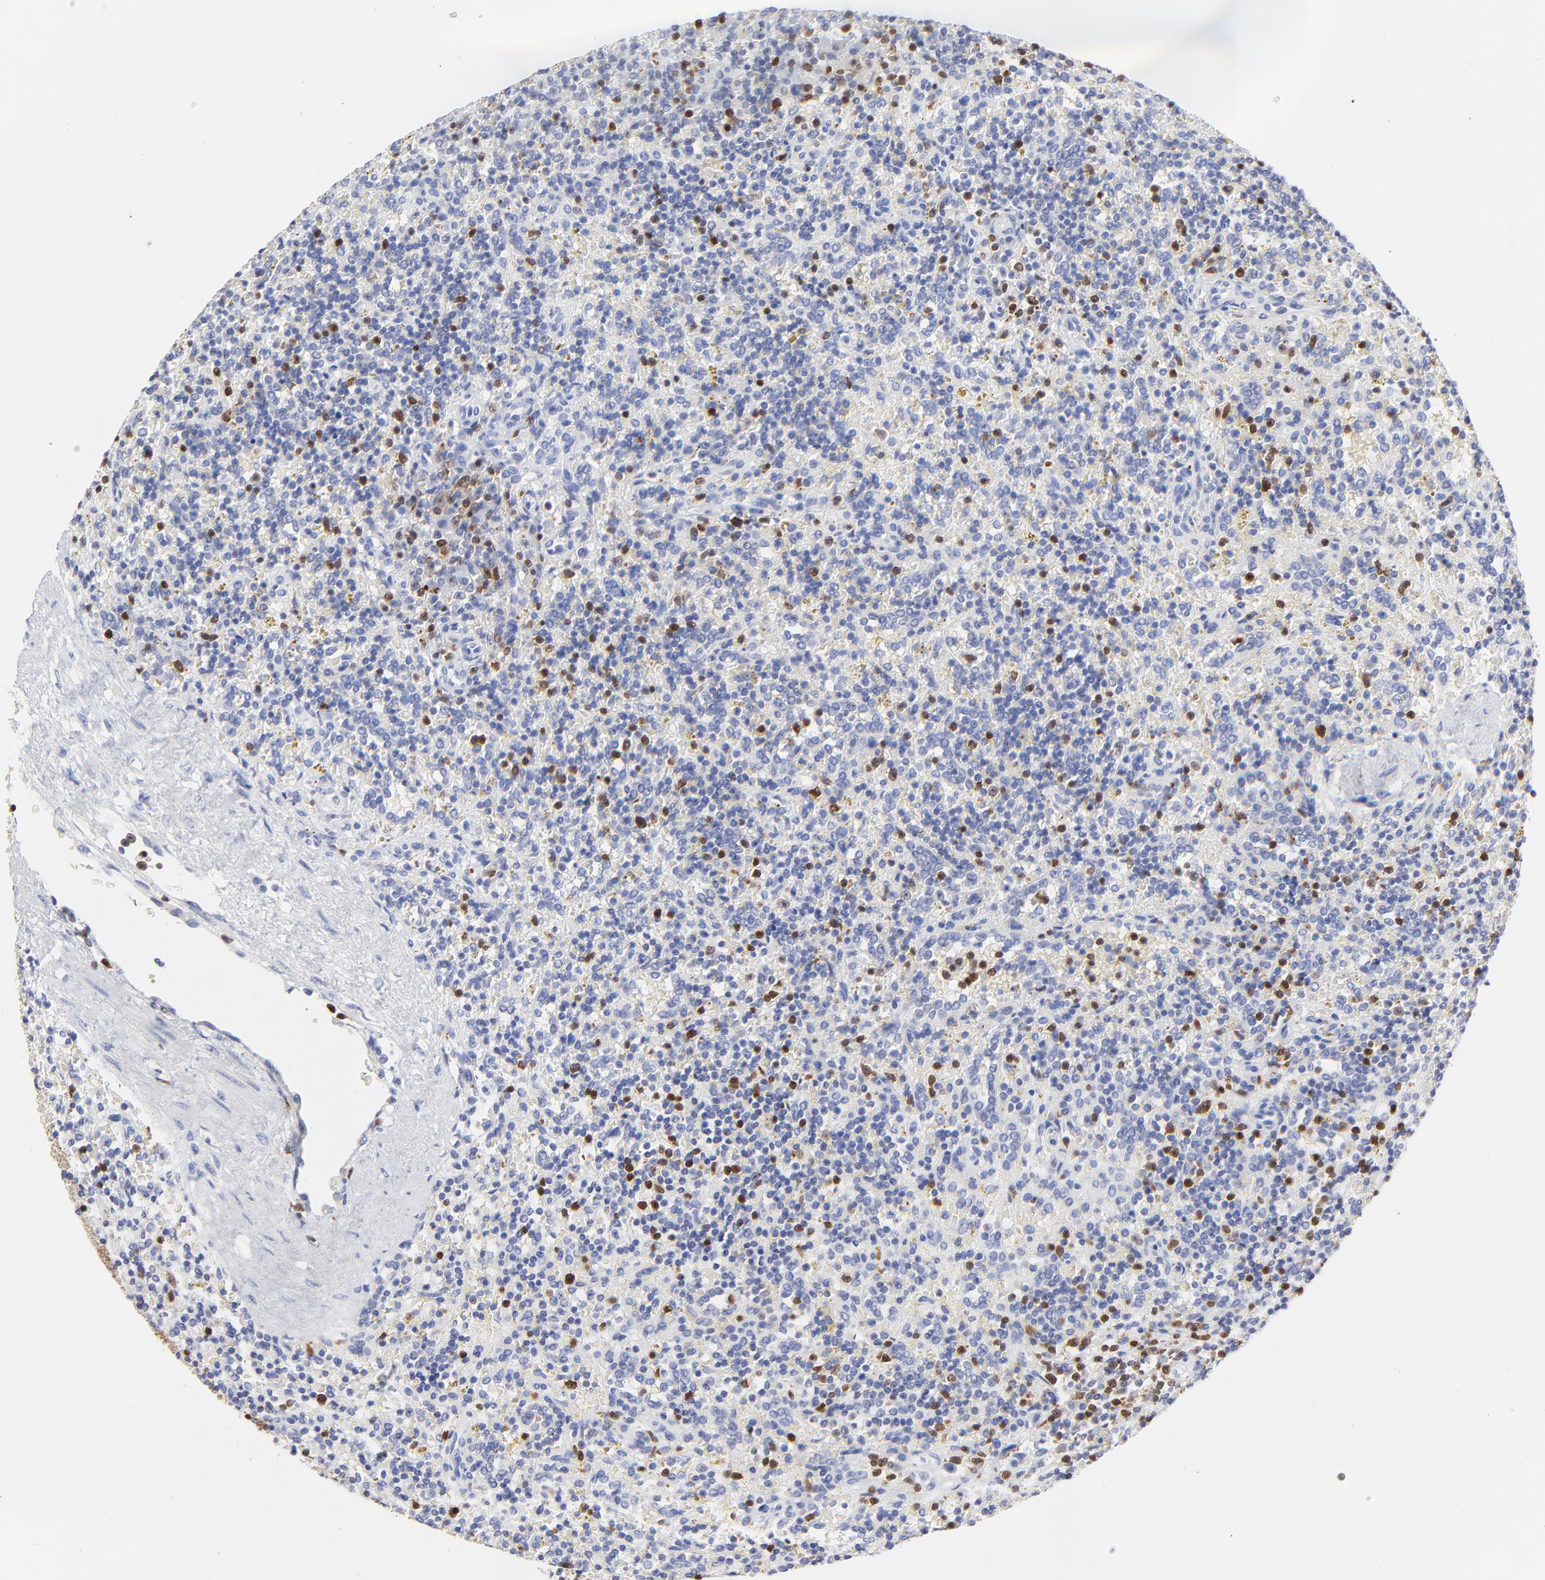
{"staining": {"intensity": "negative", "quantity": "none", "location": "none"}, "tissue": "lymphoma", "cell_type": "Tumor cells", "image_type": "cancer", "snomed": [{"axis": "morphology", "description": "Malignant lymphoma, non-Hodgkin's type, Low grade"}, {"axis": "topography", "description": "Spleen"}], "caption": "Protein analysis of lymphoma shows no significant expression in tumor cells.", "gene": "ZAP70", "patient": {"sex": "male", "age": 67}}